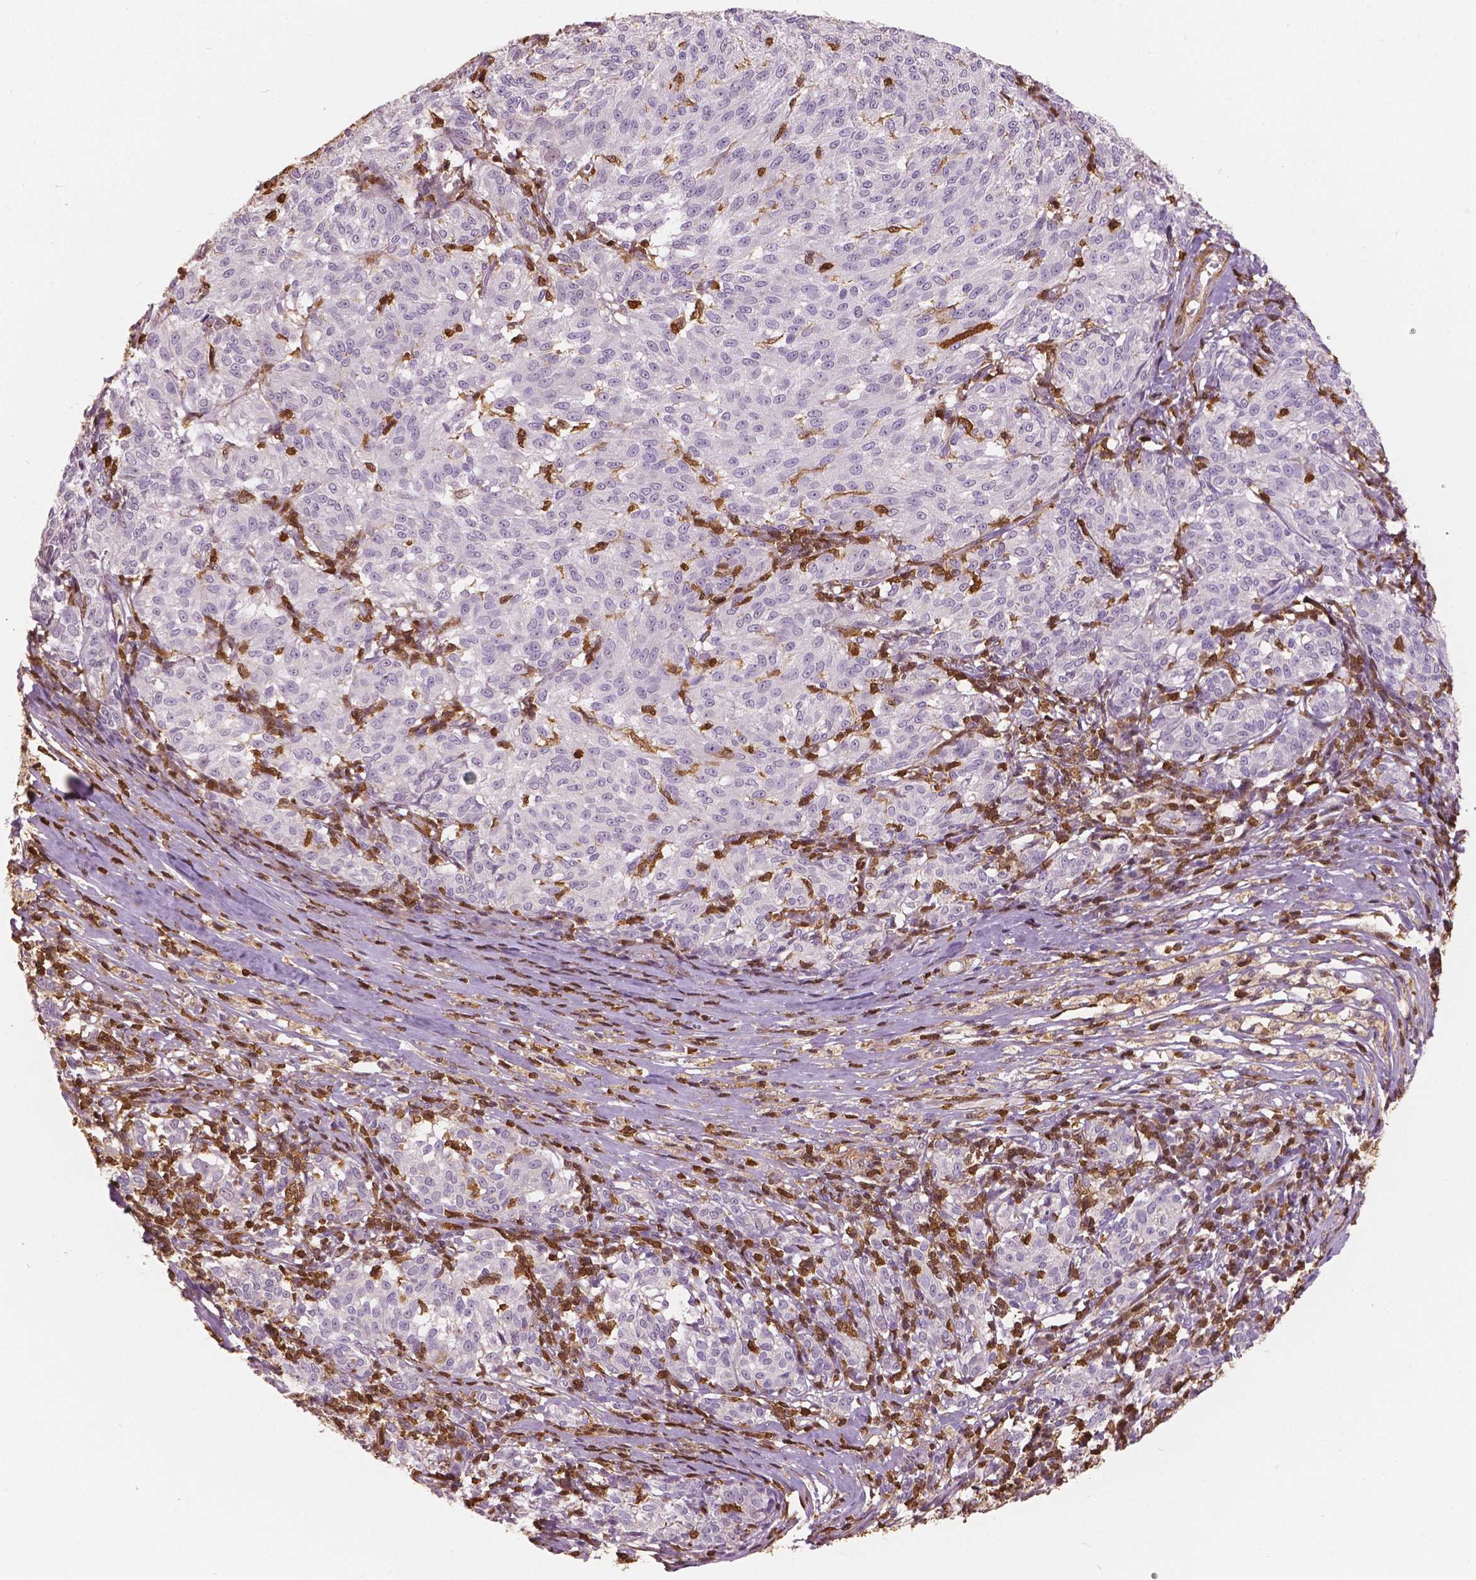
{"staining": {"intensity": "negative", "quantity": "none", "location": "none"}, "tissue": "melanoma", "cell_type": "Tumor cells", "image_type": "cancer", "snomed": [{"axis": "morphology", "description": "Malignant melanoma, NOS"}, {"axis": "topography", "description": "Skin"}], "caption": "IHC histopathology image of malignant melanoma stained for a protein (brown), which demonstrates no staining in tumor cells.", "gene": "S100A4", "patient": {"sex": "female", "age": 72}}